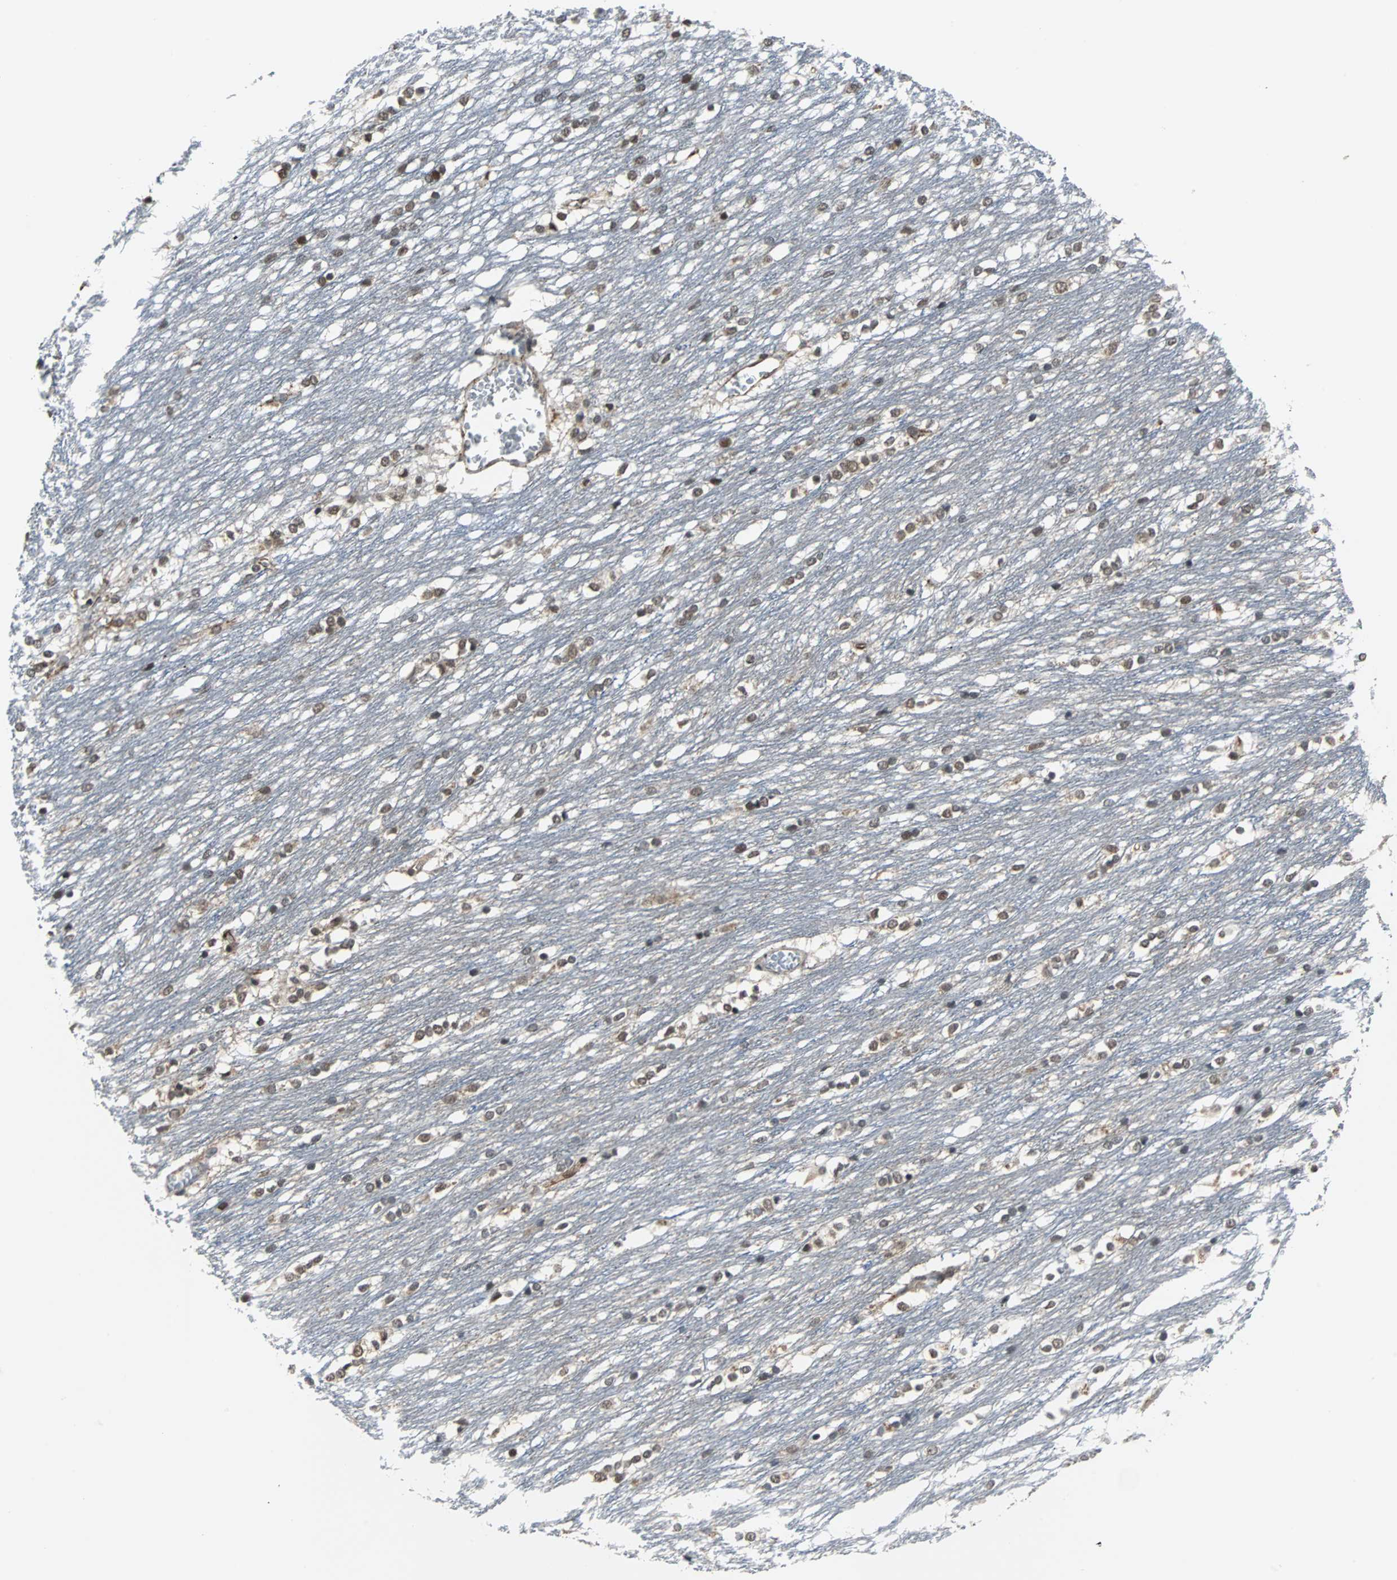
{"staining": {"intensity": "weak", "quantity": "25%-75%", "location": "cytoplasmic/membranous"}, "tissue": "caudate", "cell_type": "Glial cells", "image_type": "normal", "snomed": [{"axis": "morphology", "description": "Normal tissue, NOS"}, {"axis": "topography", "description": "Lateral ventricle wall"}], "caption": "Immunohistochemistry (DAB (3,3'-diaminobenzidine)) staining of benign caudate shows weak cytoplasmic/membranous protein staining in approximately 25%-75% of glial cells.", "gene": "LSR", "patient": {"sex": "female", "age": 19}}